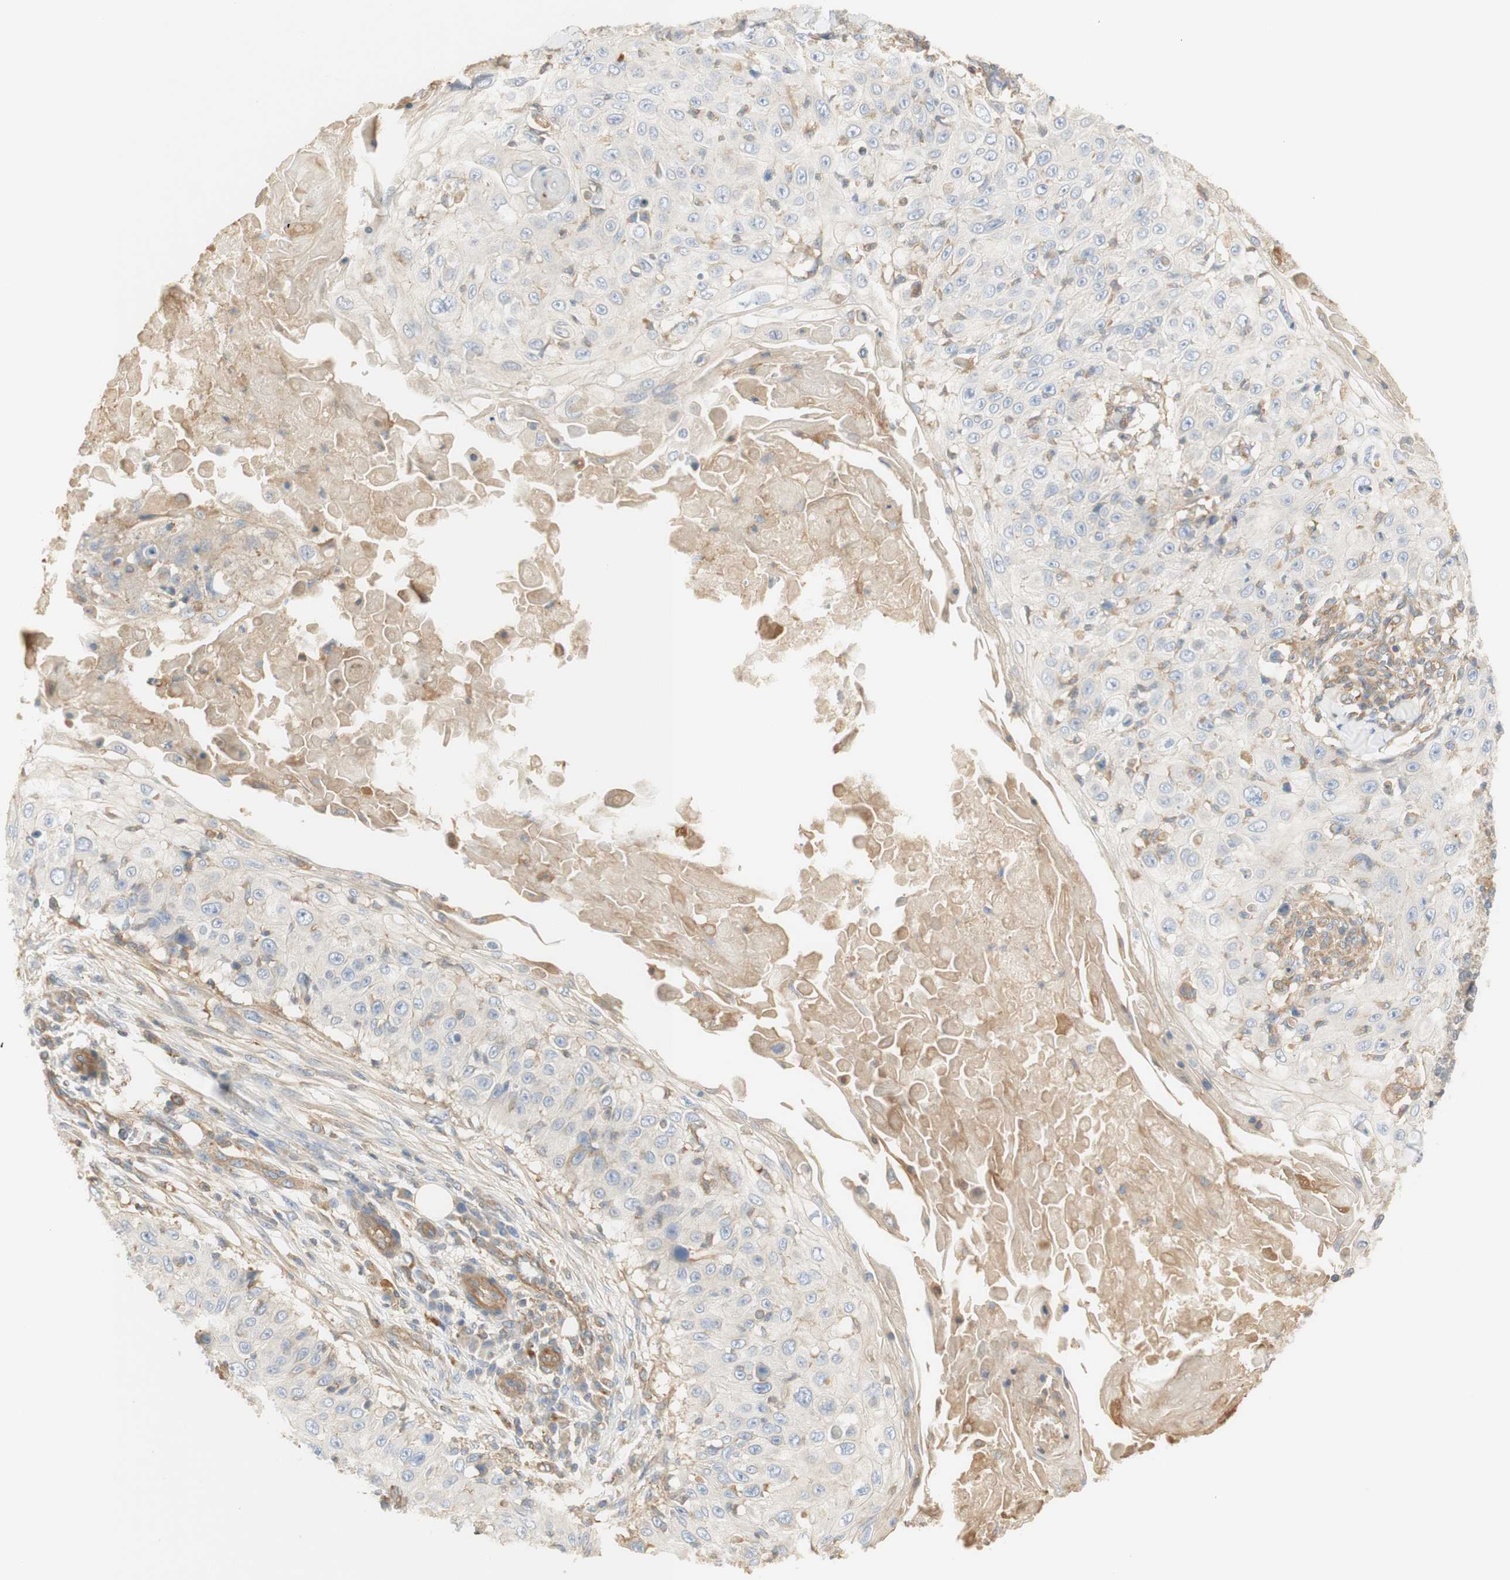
{"staining": {"intensity": "negative", "quantity": "none", "location": "none"}, "tissue": "skin cancer", "cell_type": "Tumor cells", "image_type": "cancer", "snomed": [{"axis": "morphology", "description": "Squamous cell carcinoma, NOS"}, {"axis": "topography", "description": "Skin"}], "caption": "This is a image of immunohistochemistry staining of squamous cell carcinoma (skin), which shows no expression in tumor cells.", "gene": "IKBKG", "patient": {"sex": "male", "age": 86}}